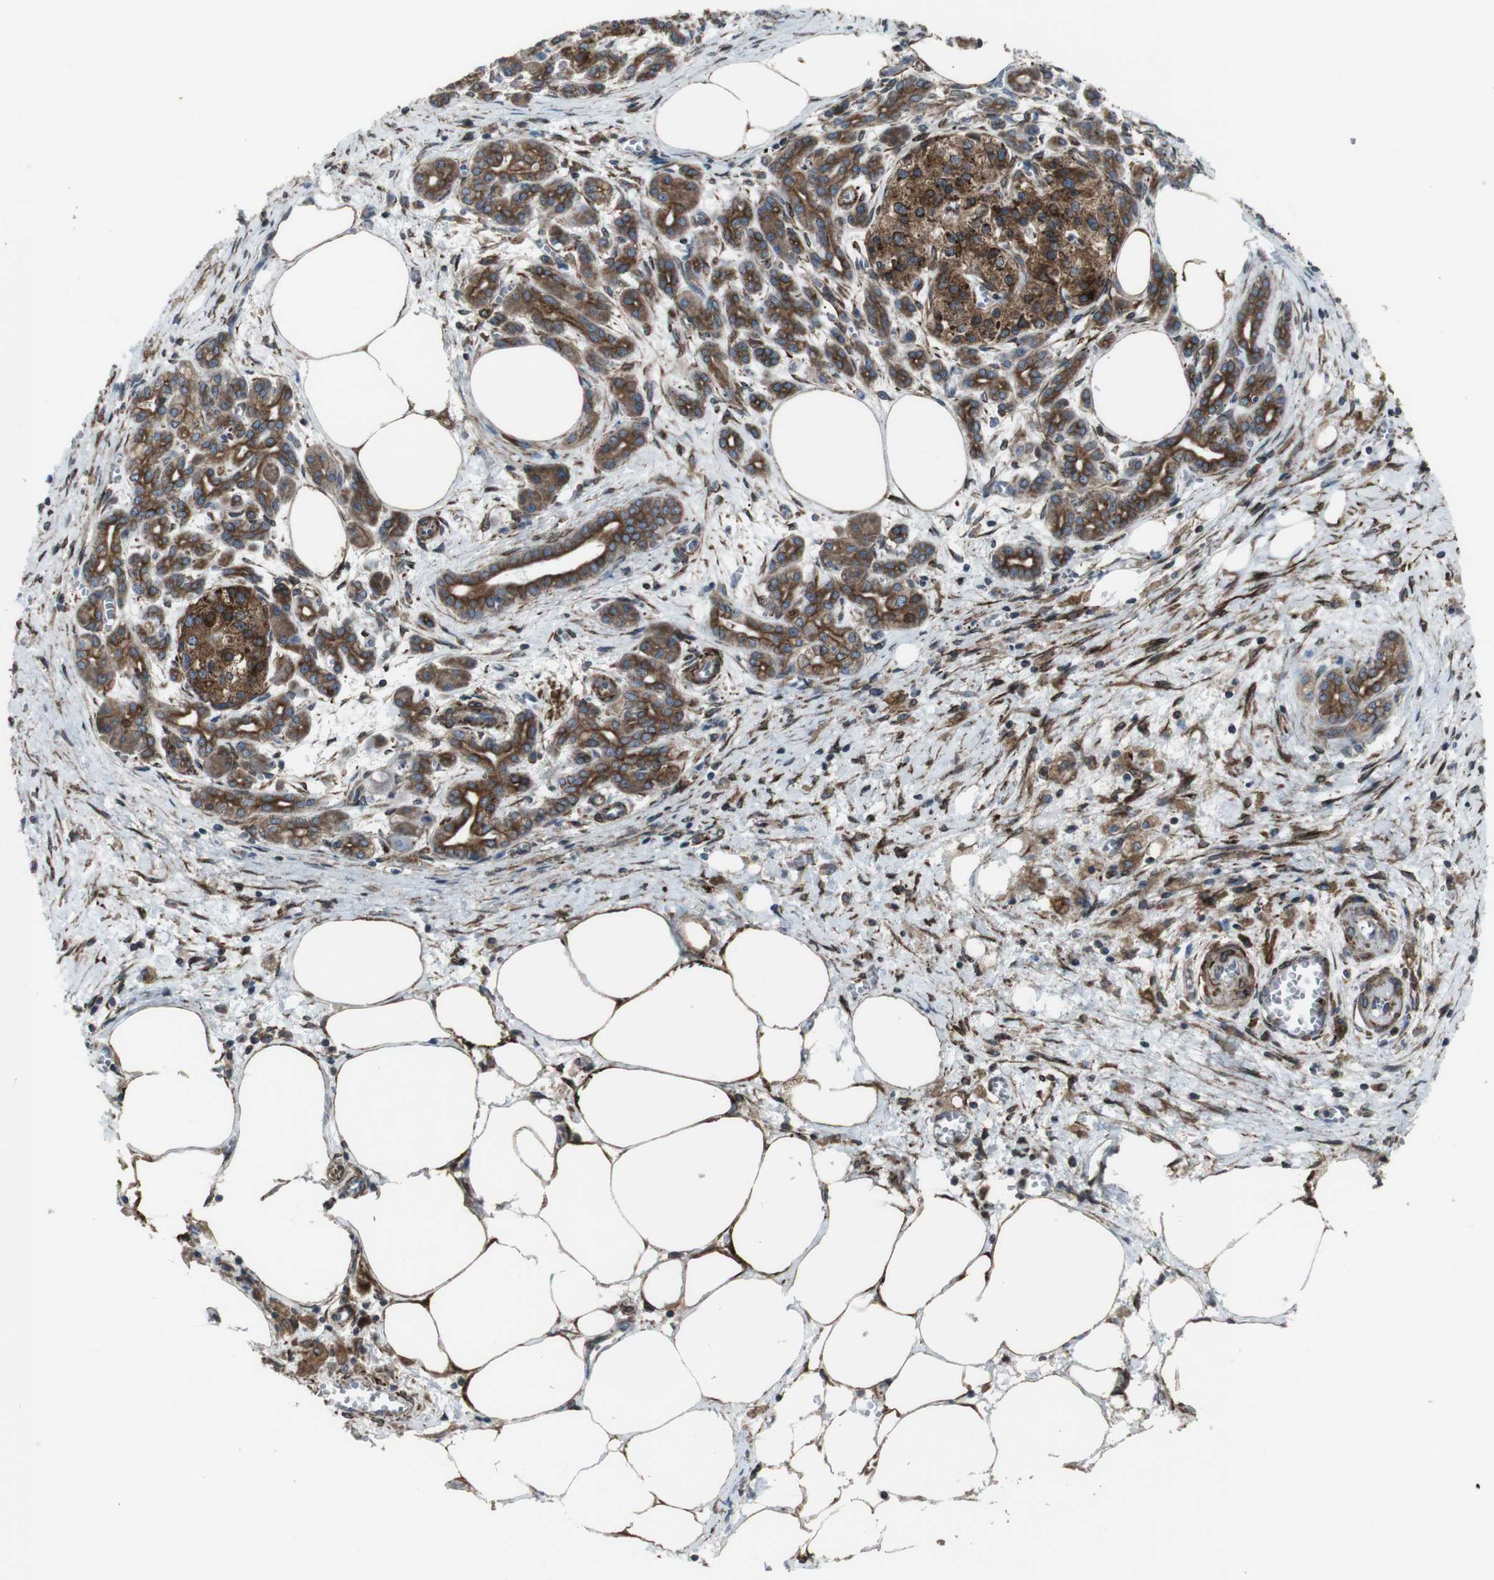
{"staining": {"intensity": "moderate", "quantity": ">75%", "location": "cytoplasmic/membranous"}, "tissue": "pancreatic cancer", "cell_type": "Tumor cells", "image_type": "cancer", "snomed": [{"axis": "morphology", "description": "Adenocarcinoma, NOS"}, {"axis": "topography", "description": "Pancreas"}], "caption": "The photomicrograph demonstrates immunohistochemical staining of pancreatic cancer (adenocarcinoma). There is moderate cytoplasmic/membranous staining is present in about >75% of tumor cells.", "gene": "LNPK", "patient": {"sex": "female", "age": 70}}